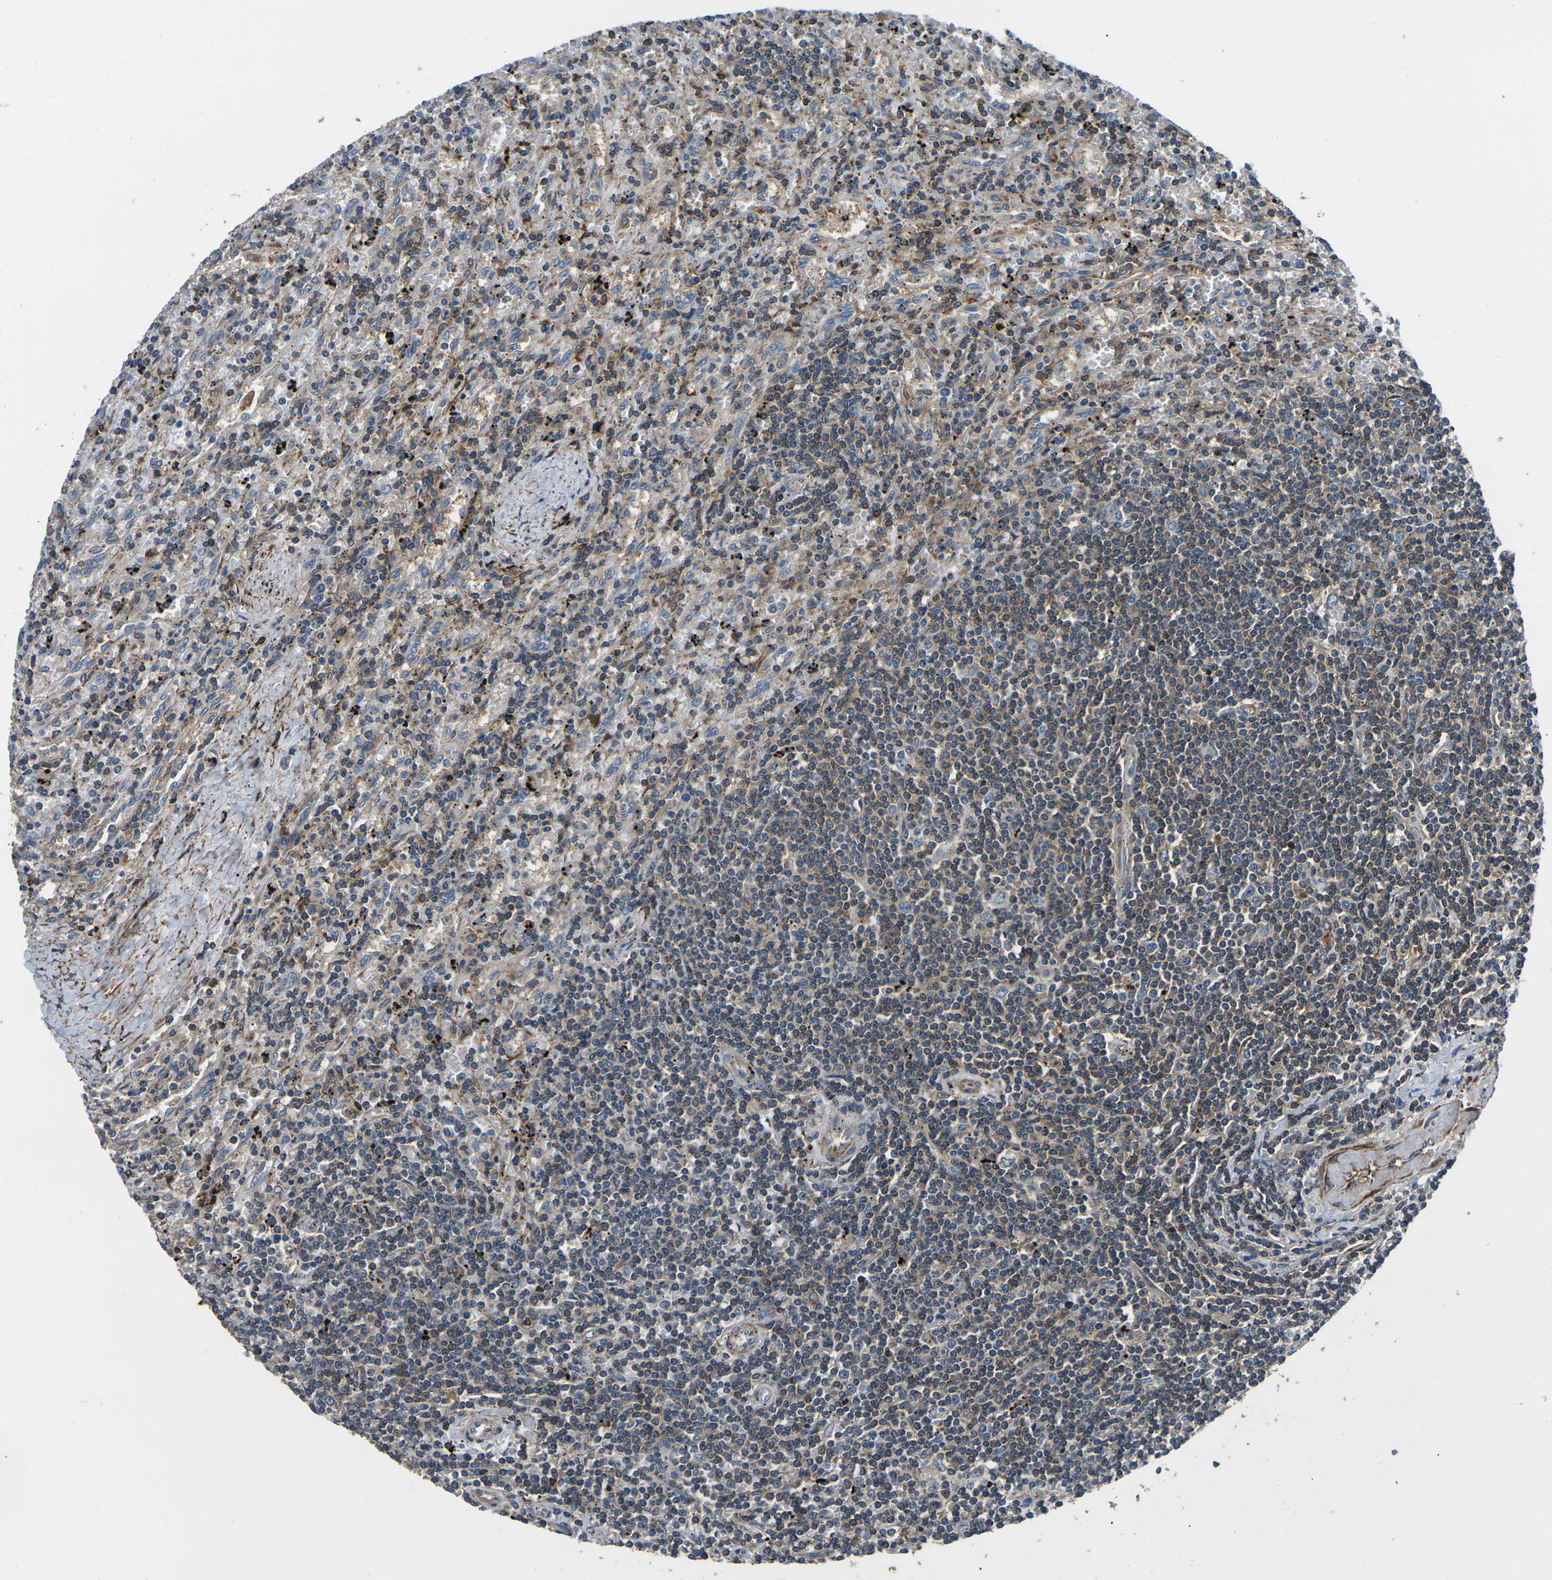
{"staining": {"intensity": "weak", "quantity": "25%-75%", "location": "cytoplasmic/membranous"}, "tissue": "lymphoma", "cell_type": "Tumor cells", "image_type": "cancer", "snomed": [{"axis": "morphology", "description": "Malignant lymphoma, non-Hodgkin's type, Low grade"}, {"axis": "topography", "description": "Spleen"}], "caption": "Malignant lymphoma, non-Hodgkin's type (low-grade) stained for a protein exhibits weak cytoplasmic/membranous positivity in tumor cells.", "gene": "KCNJ15", "patient": {"sex": "male", "age": 76}}